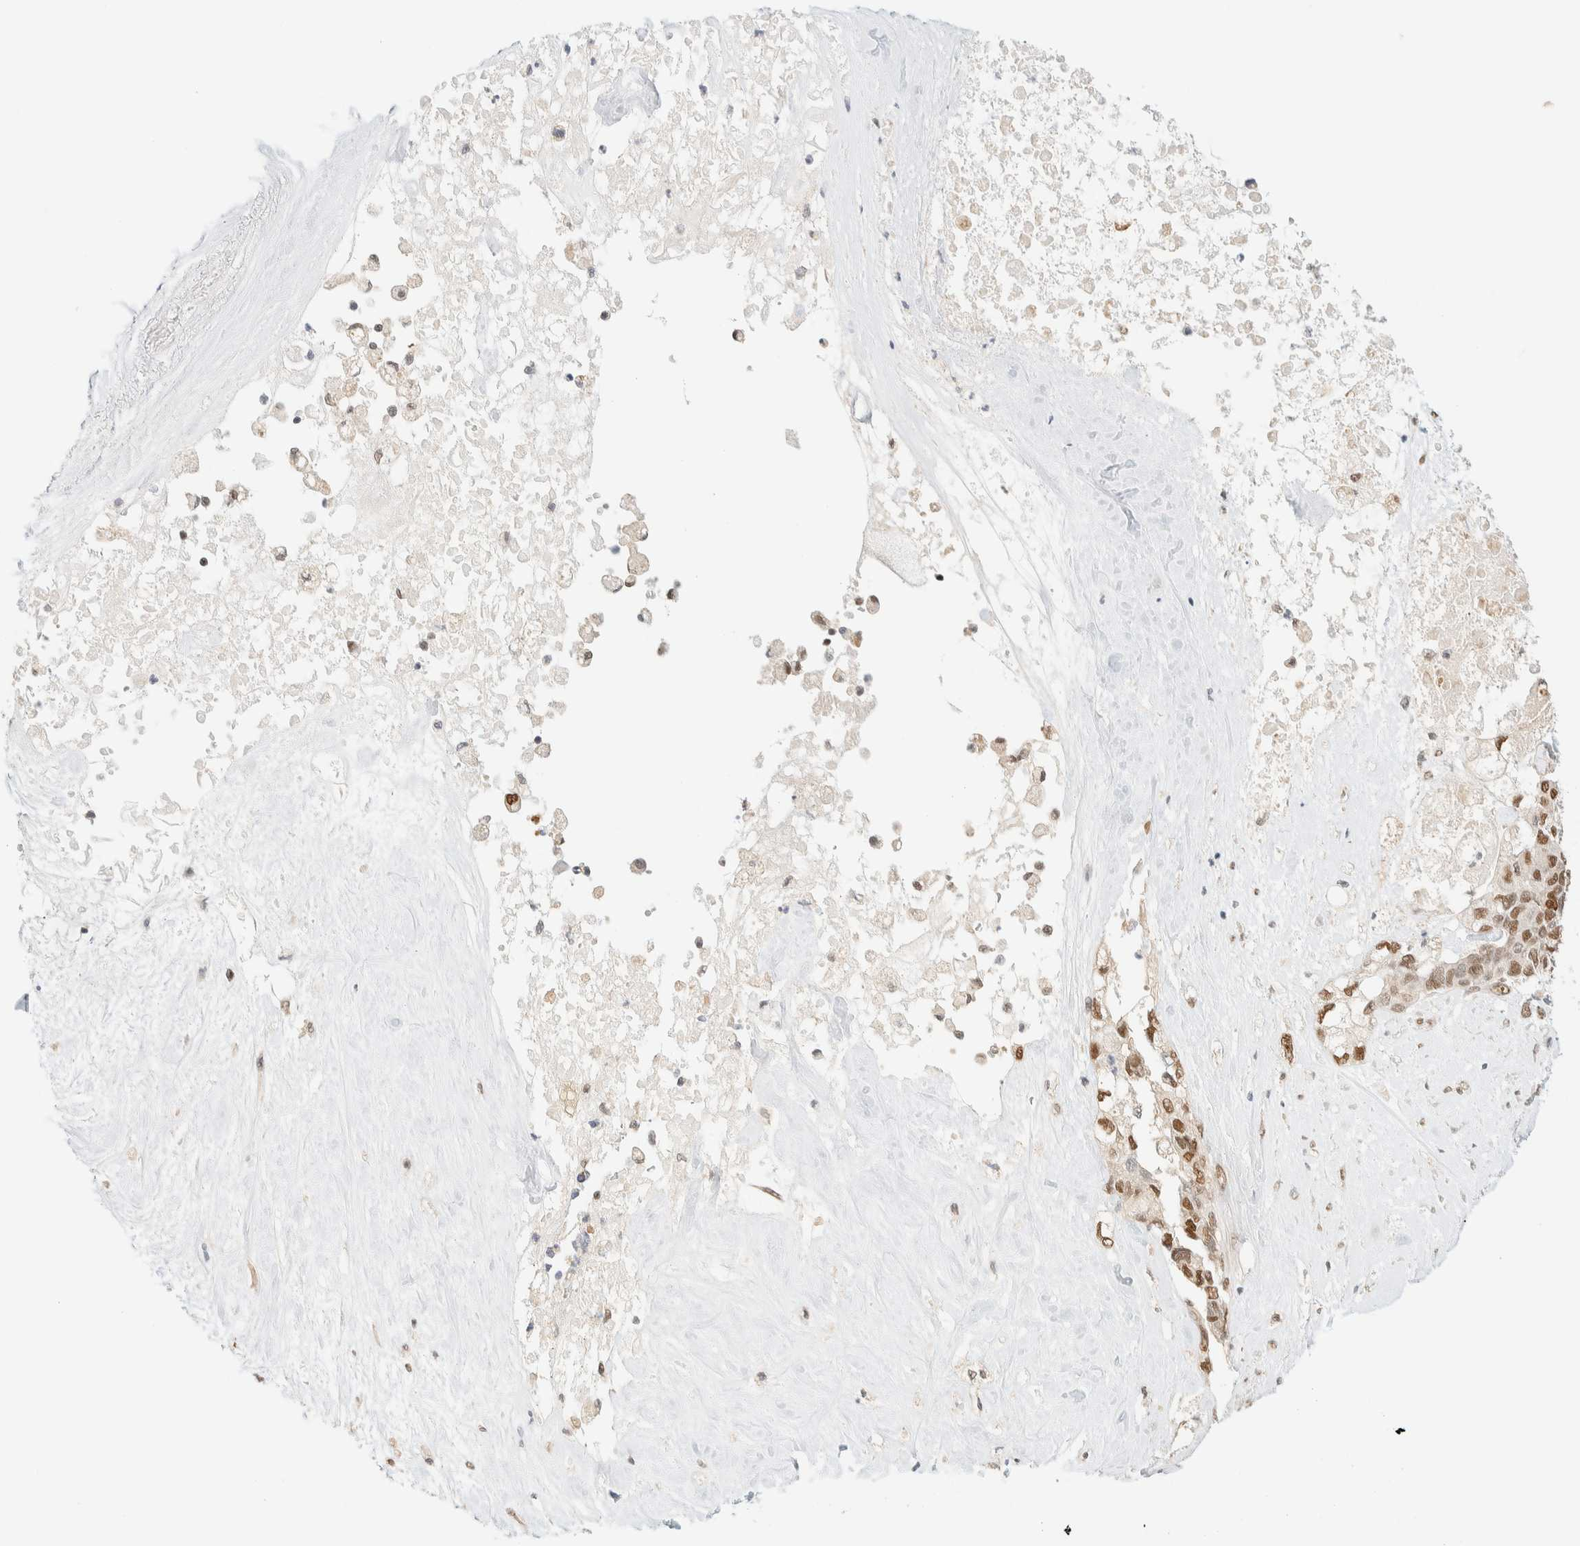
{"staining": {"intensity": "moderate", "quantity": ">75%", "location": "nuclear"}, "tissue": "pancreatic cancer", "cell_type": "Tumor cells", "image_type": "cancer", "snomed": [{"axis": "morphology", "description": "Adenocarcinoma, NOS"}, {"axis": "topography", "description": "Pancreas"}], "caption": "Pancreatic cancer stained with IHC exhibits moderate nuclear expression in about >75% of tumor cells. The staining was performed using DAB, with brown indicating positive protein expression. Nuclei are stained blue with hematoxylin.", "gene": "PYGO2", "patient": {"sex": "female", "age": 56}}